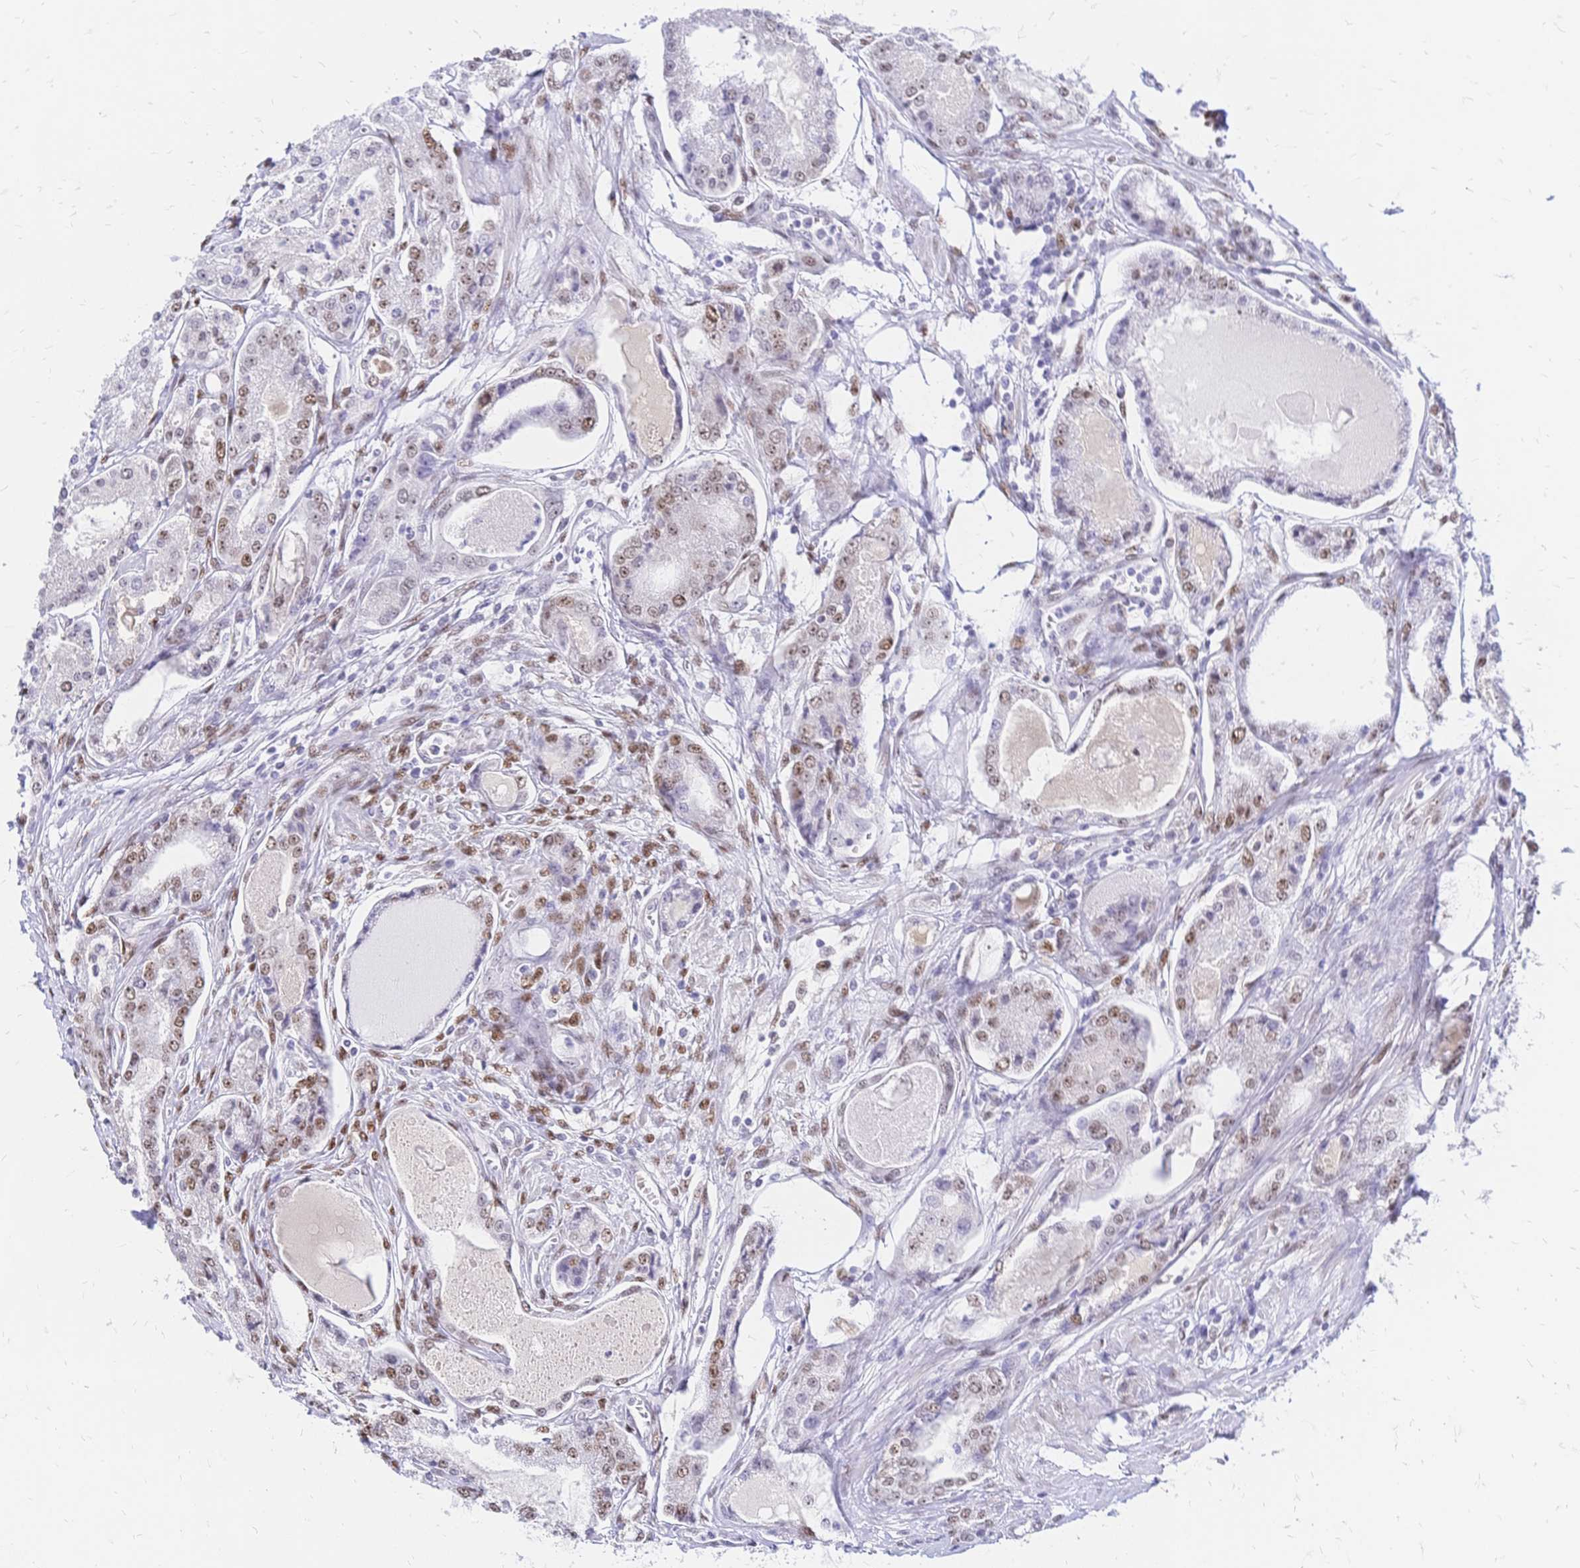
{"staining": {"intensity": "moderate", "quantity": "25%-75%", "location": "nuclear"}, "tissue": "prostate cancer", "cell_type": "Tumor cells", "image_type": "cancer", "snomed": [{"axis": "morphology", "description": "Adenocarcinoma, High grade"}, {"axis": "topography", "description": "Prostate"}], "caption": "A histopathology image of prostate cancer (high-grade adenocarcinoma) stained for a protein displays moderate nuclear brown staining in tumor cells.", "gene": "NFIC", "patient": {"sex": "male", "age": 66}}